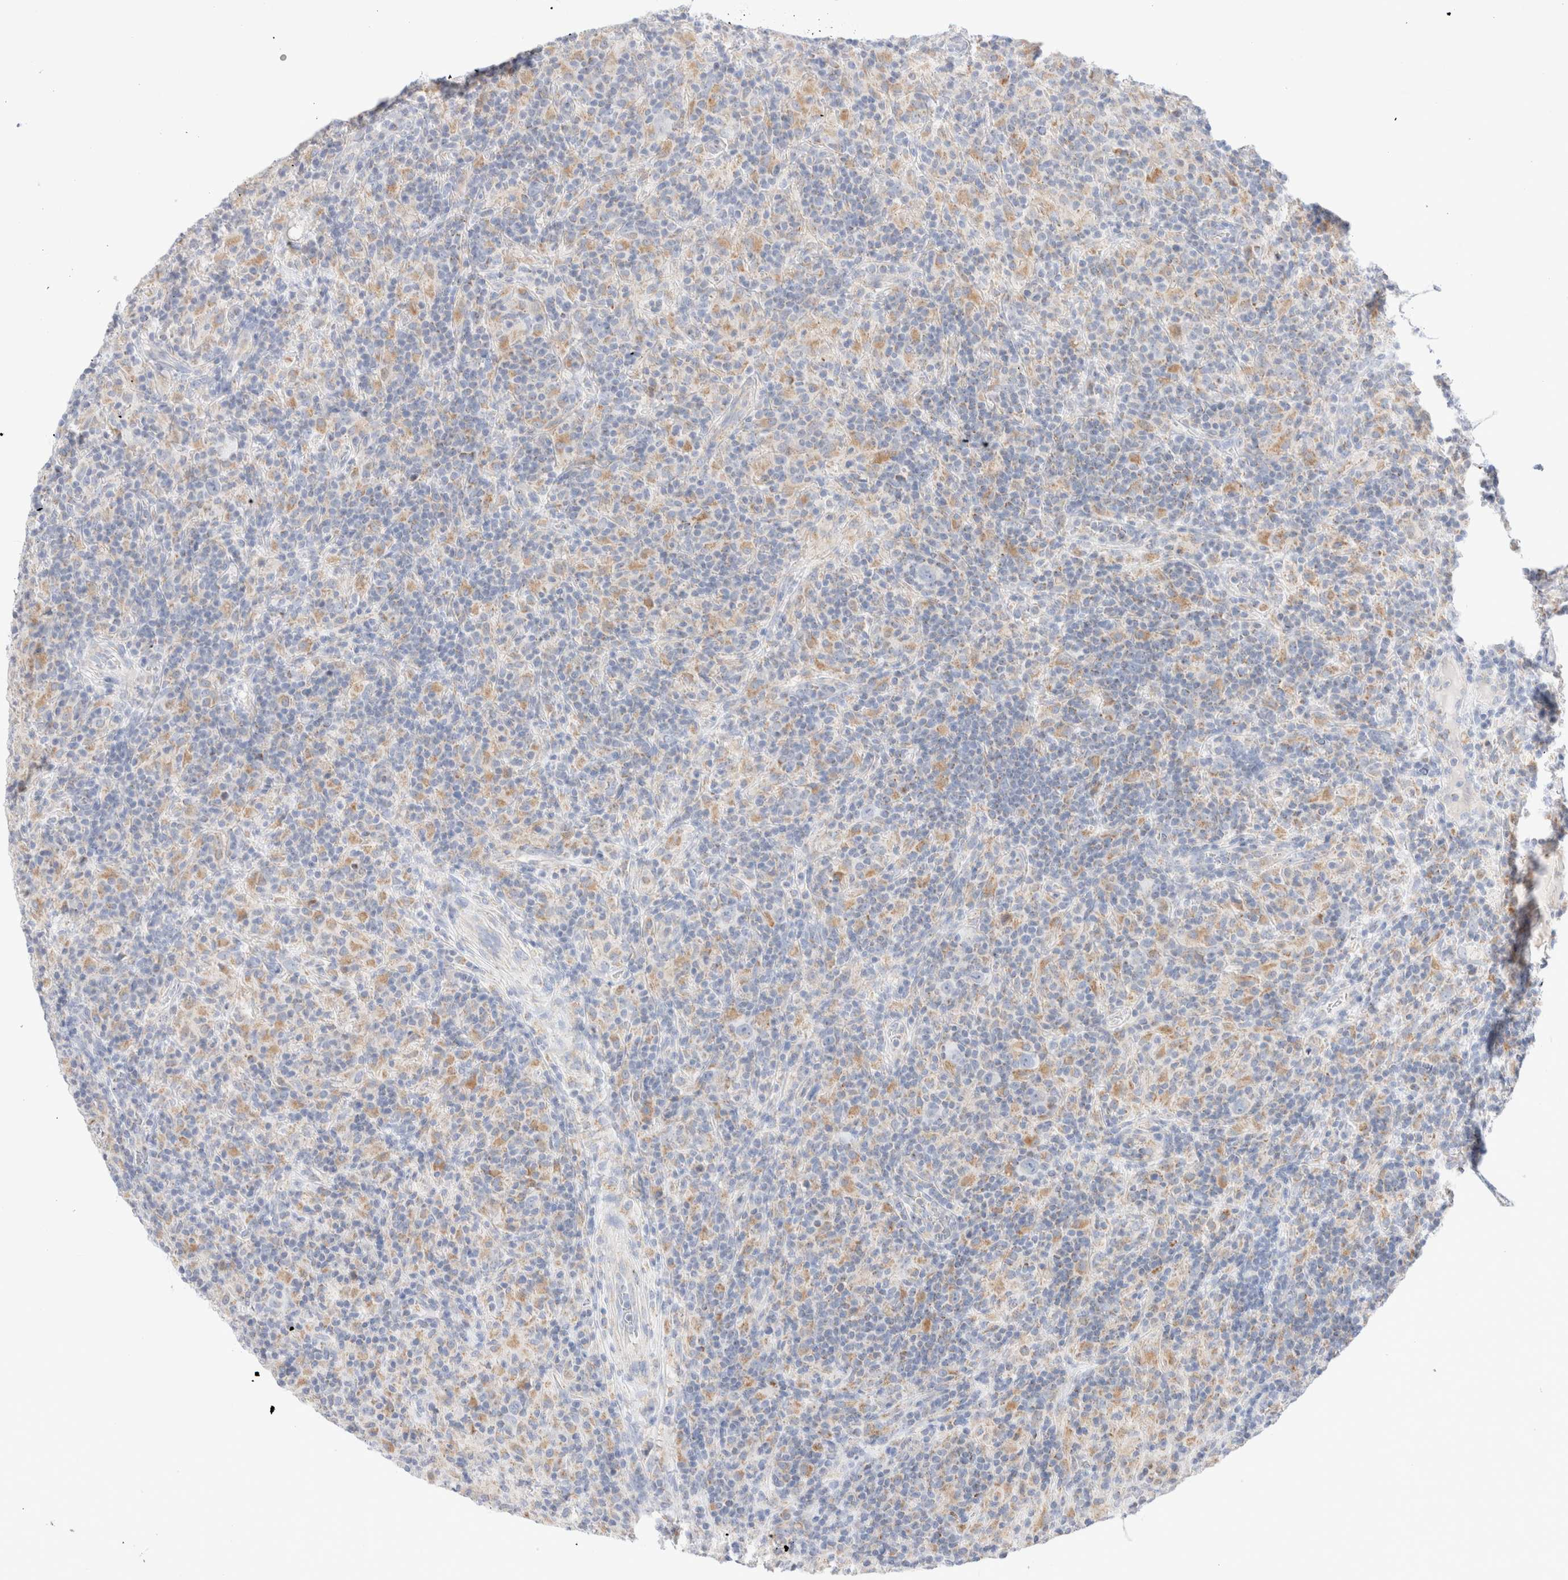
{"staining": {"intensity": "moderate", "quantity": "<25%", "location": "cytoplasmic/membranous"}, "tissue": "lymphoma", "cell_type": "Tumor cells", "image_type": "cancer", "snomed": [{"axis": "morphology", "description": "Hodgkin's disease, NOS"}, {"axis": "topography", "description": "Lymph node"}], "caption": "This image shows immunohistochemistry (IHC) staining of Hodgkin's disease, with low moderate cytoplasmic/membranous staining in about <25% of tumor cells.", "gene": "ATP6V1C1", "patient": {"sex": "male", "age": 70}}